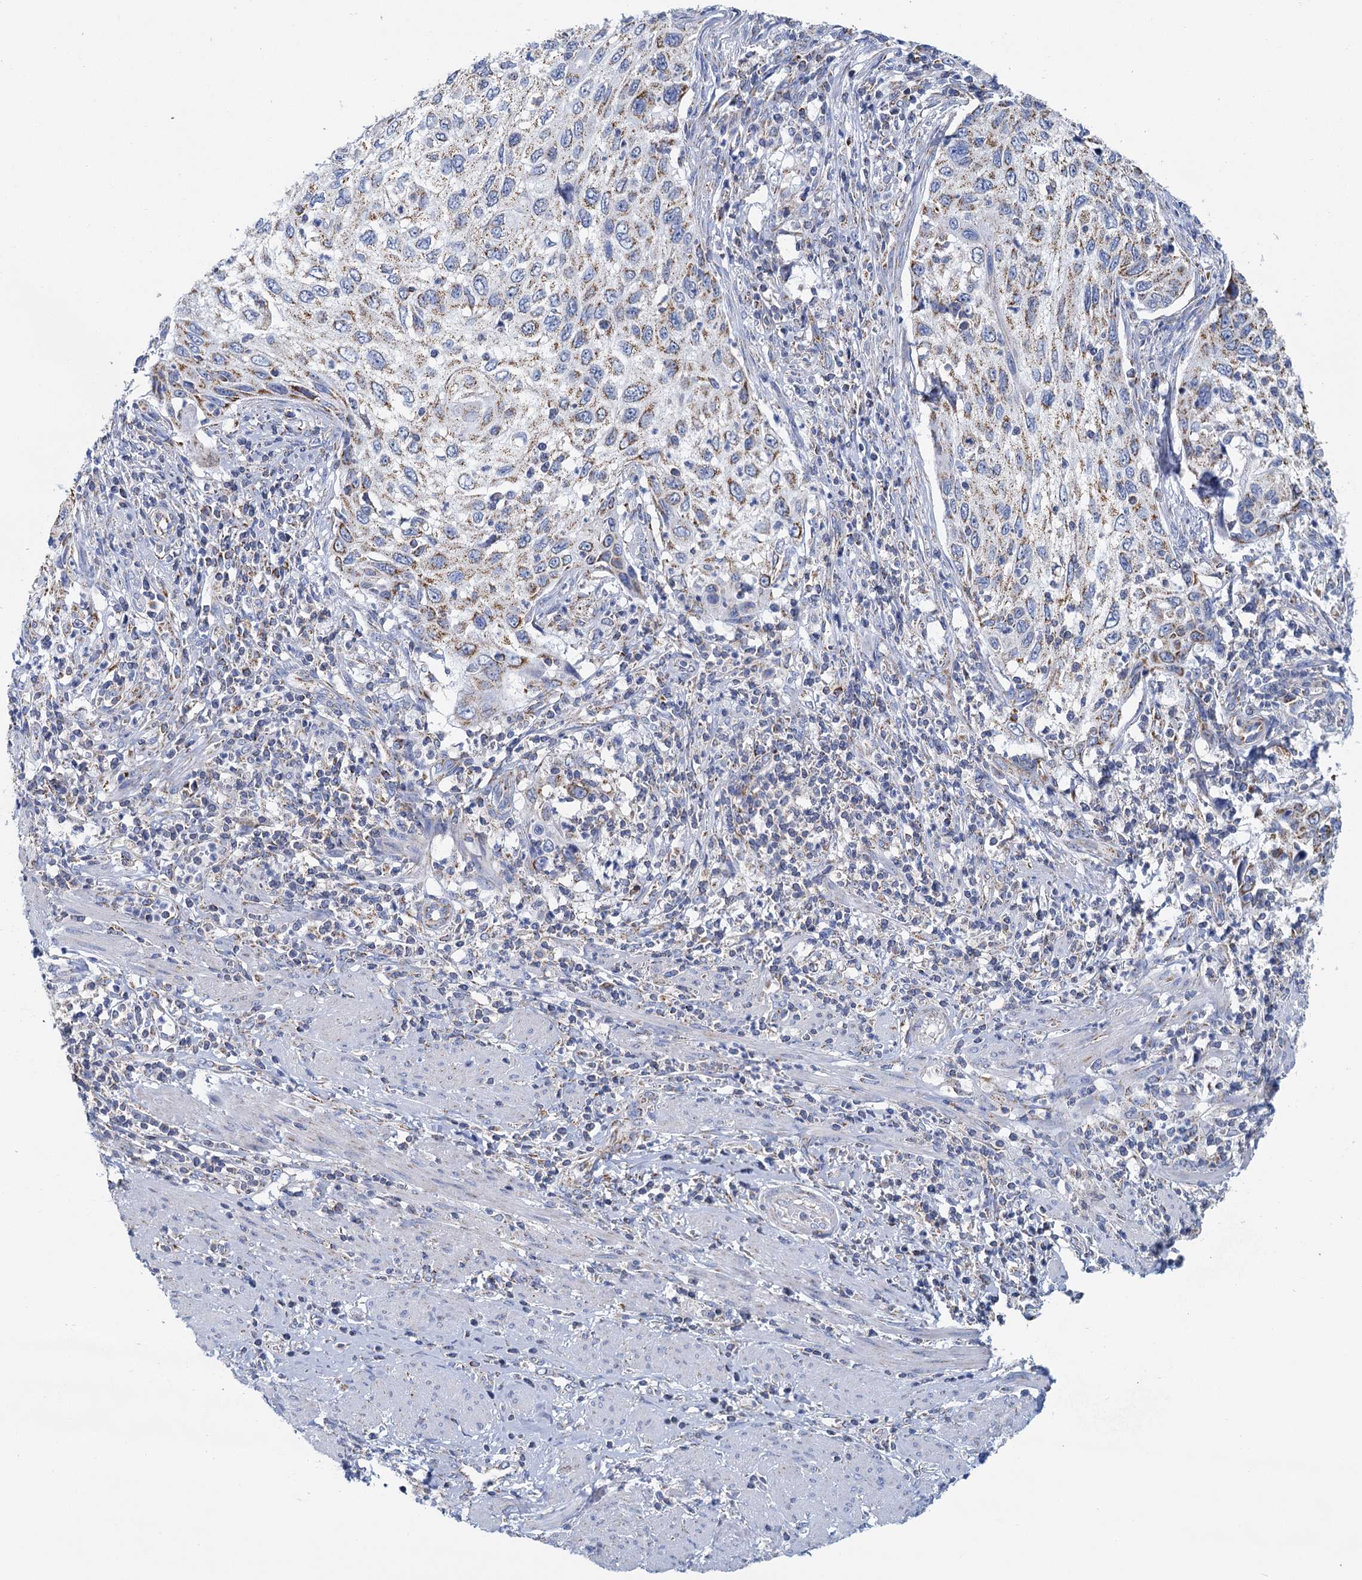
{"staining": {"intensity": "weak", "quantity": ">75%", "location": "cytoplasmic/membranous"}, "tissue": "cervical cancer", "cell_type": "Tumor cells", "image_type": "cancer", "snomed": [{"axis": "morphology", "description": "Squamous cell carcinoma, NOS"}, {"axis": "topography", "description": "Cervix"}], "caption": "IHC image of neoplastic tissue: squamous cell carcinoma (cervical) stained using immunohistochemistry demonstrates low levels of weak protein expression localized specifically in the cytoplasmic/membranous of tumor cells, appearing as a cytoplasmic/membranous brown color.", "gene": "CCP110", "patient": {"sex": "female", "age": 70}}